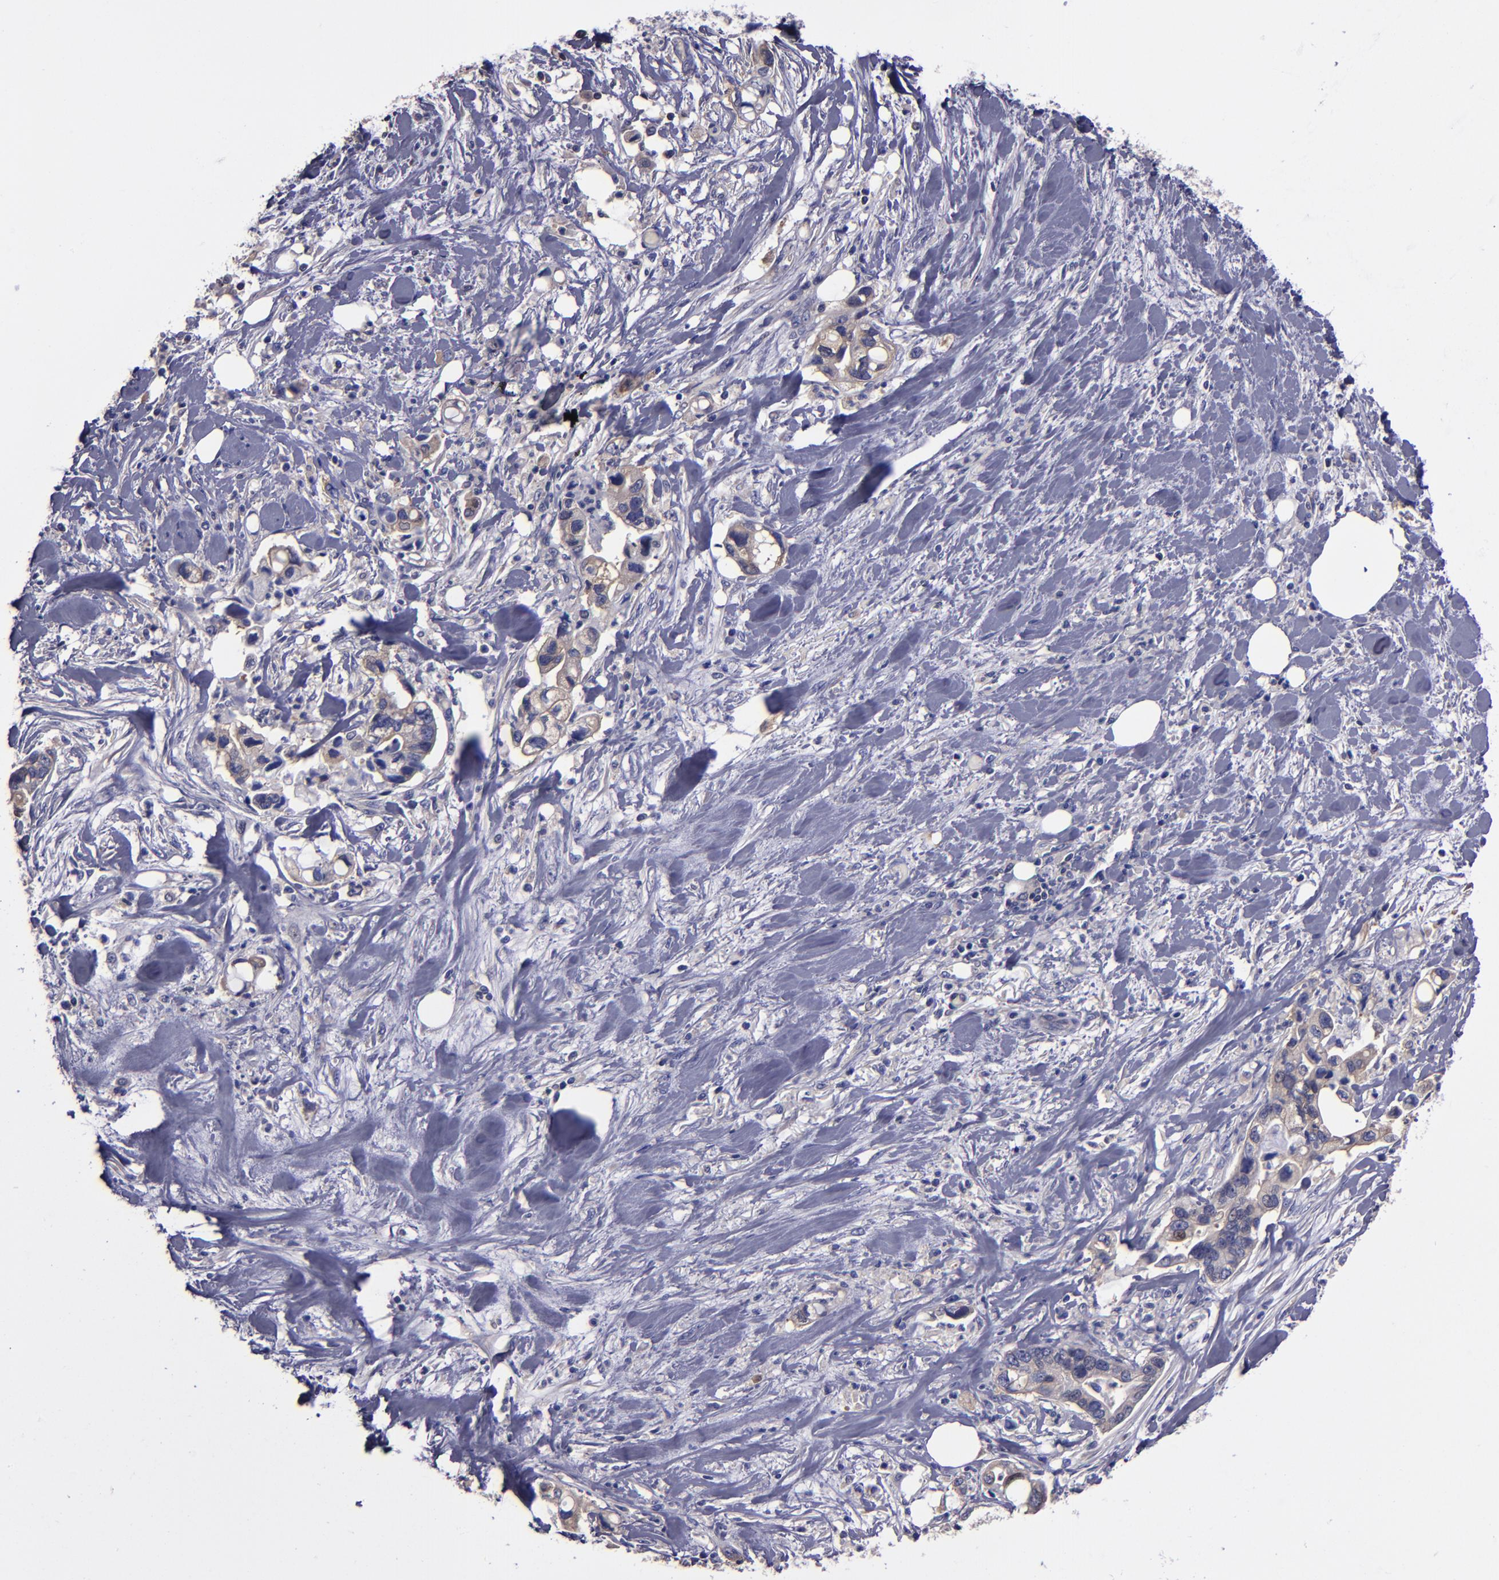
{"staining": {"intensity": "weak", "quantity": "25%-75%", "location": "cytoplasmic/membranous"}, "tissue": "pancreatic cancer", "cell_type": "Tumor cells", "image_type": "cancer", "snomed": [{"axis": "morphology", "description": "Adenocarcinoma, NOS"}, {"axis": "topography", "description": "Pancreas"}], "caption": "A micrograph of human pancreatic adenocarcinoma stained for a protein demonstrates weak cytoplasmic/membranous brown staining in tumor cells. (DAB IHC, brown staining for protein, blue staining for nuclei).", "gene": "CARS1", "patient": {"sex": "male", "age": 70}}